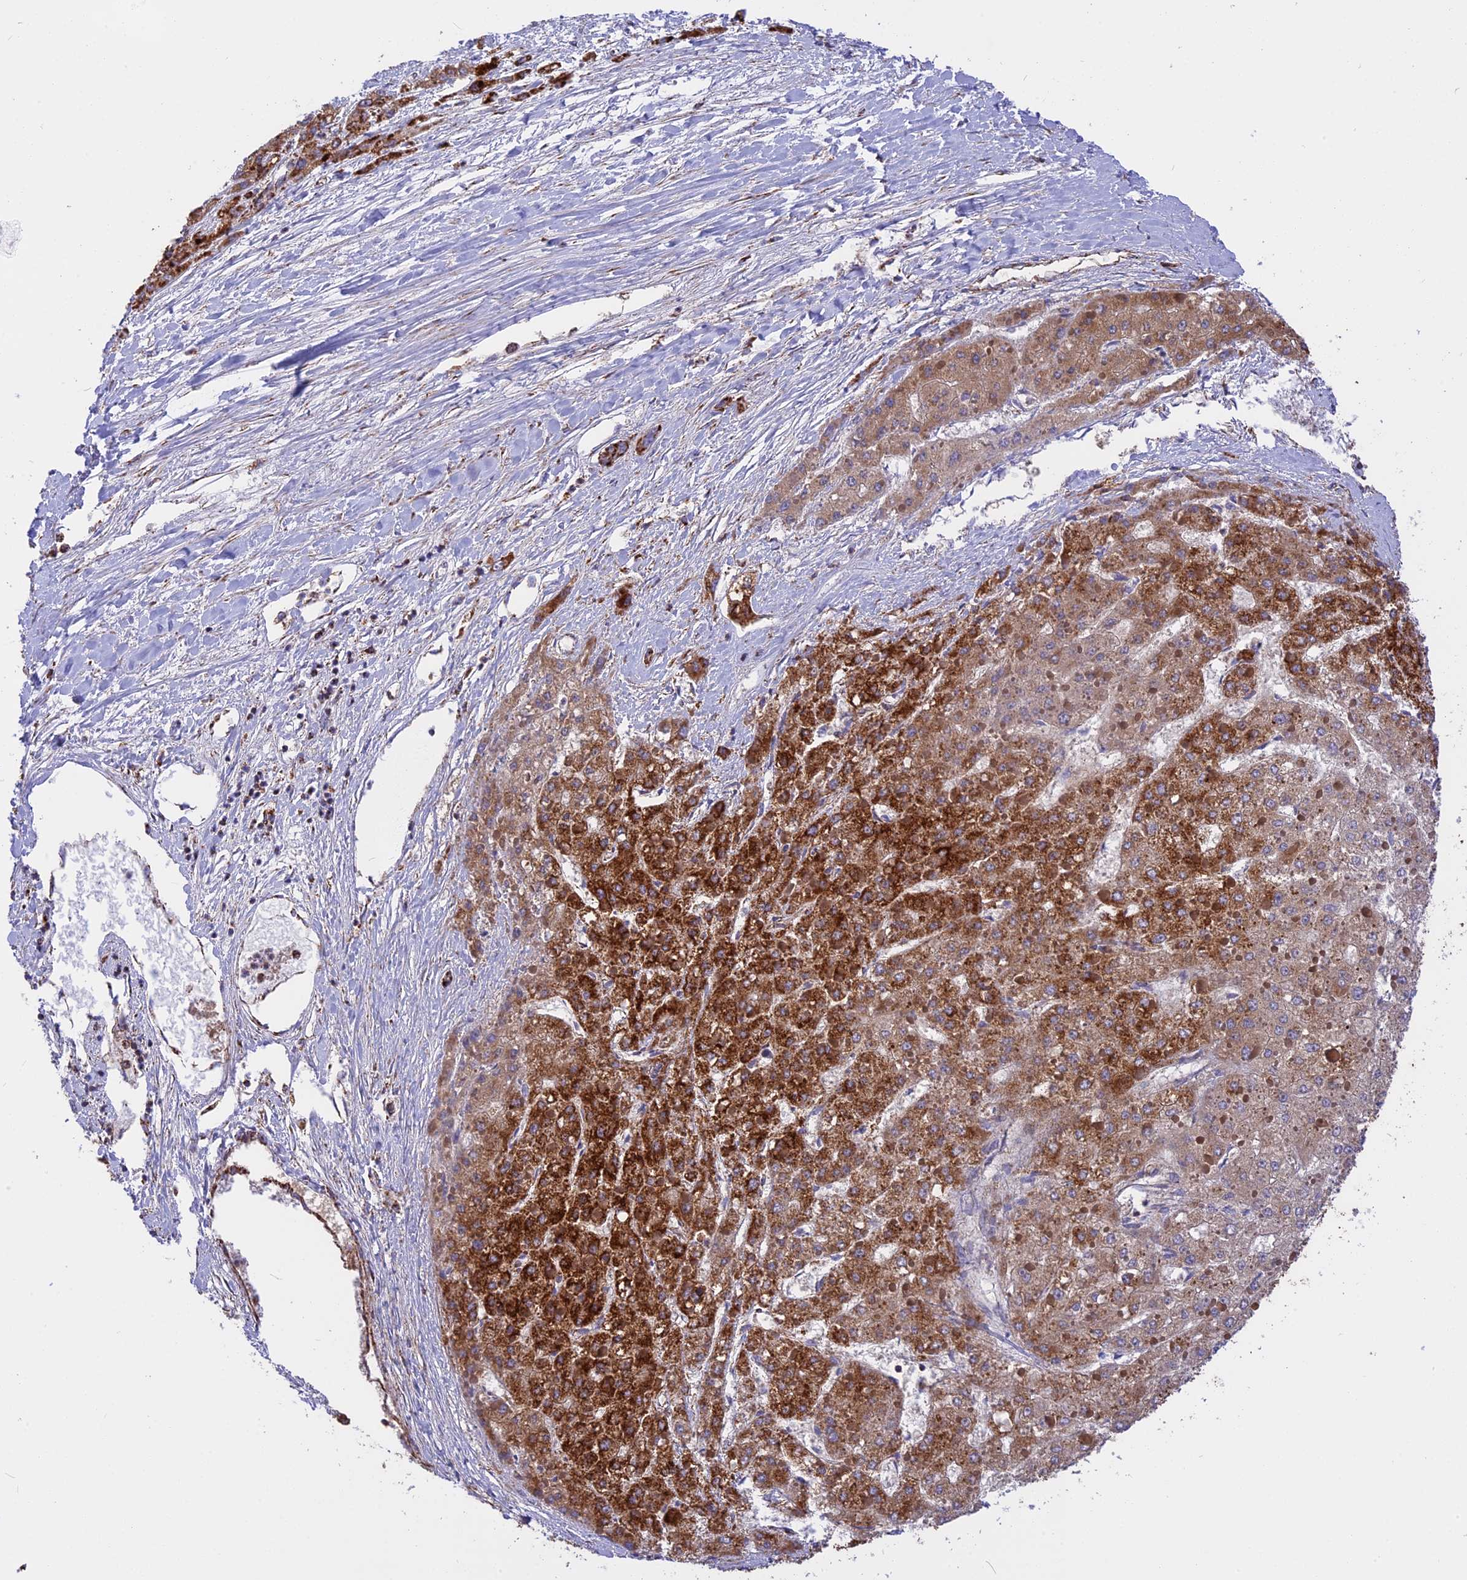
{"staining": {"intensity": "strong", "quantity": ">75%", "location": "cytoplasmic/membranous"}, "tissue": "liver cancer", "cell_type": "Tumor cells", "image_type": "cancer", "snomed": [{"axis": "morphology", "description": "Carcinoma, Hepatocellular, NOS"}, {"axis": "topography", "description": "Liver"}], "caption": "This image shows immunohistochemistry (IHC) staining of human liver cancer, with high strong cytoplasmic/membranous positivity in about >75% of tumor cells.", "gene": "UQCRB", "patient": {"sex": "female", "age": 73}}